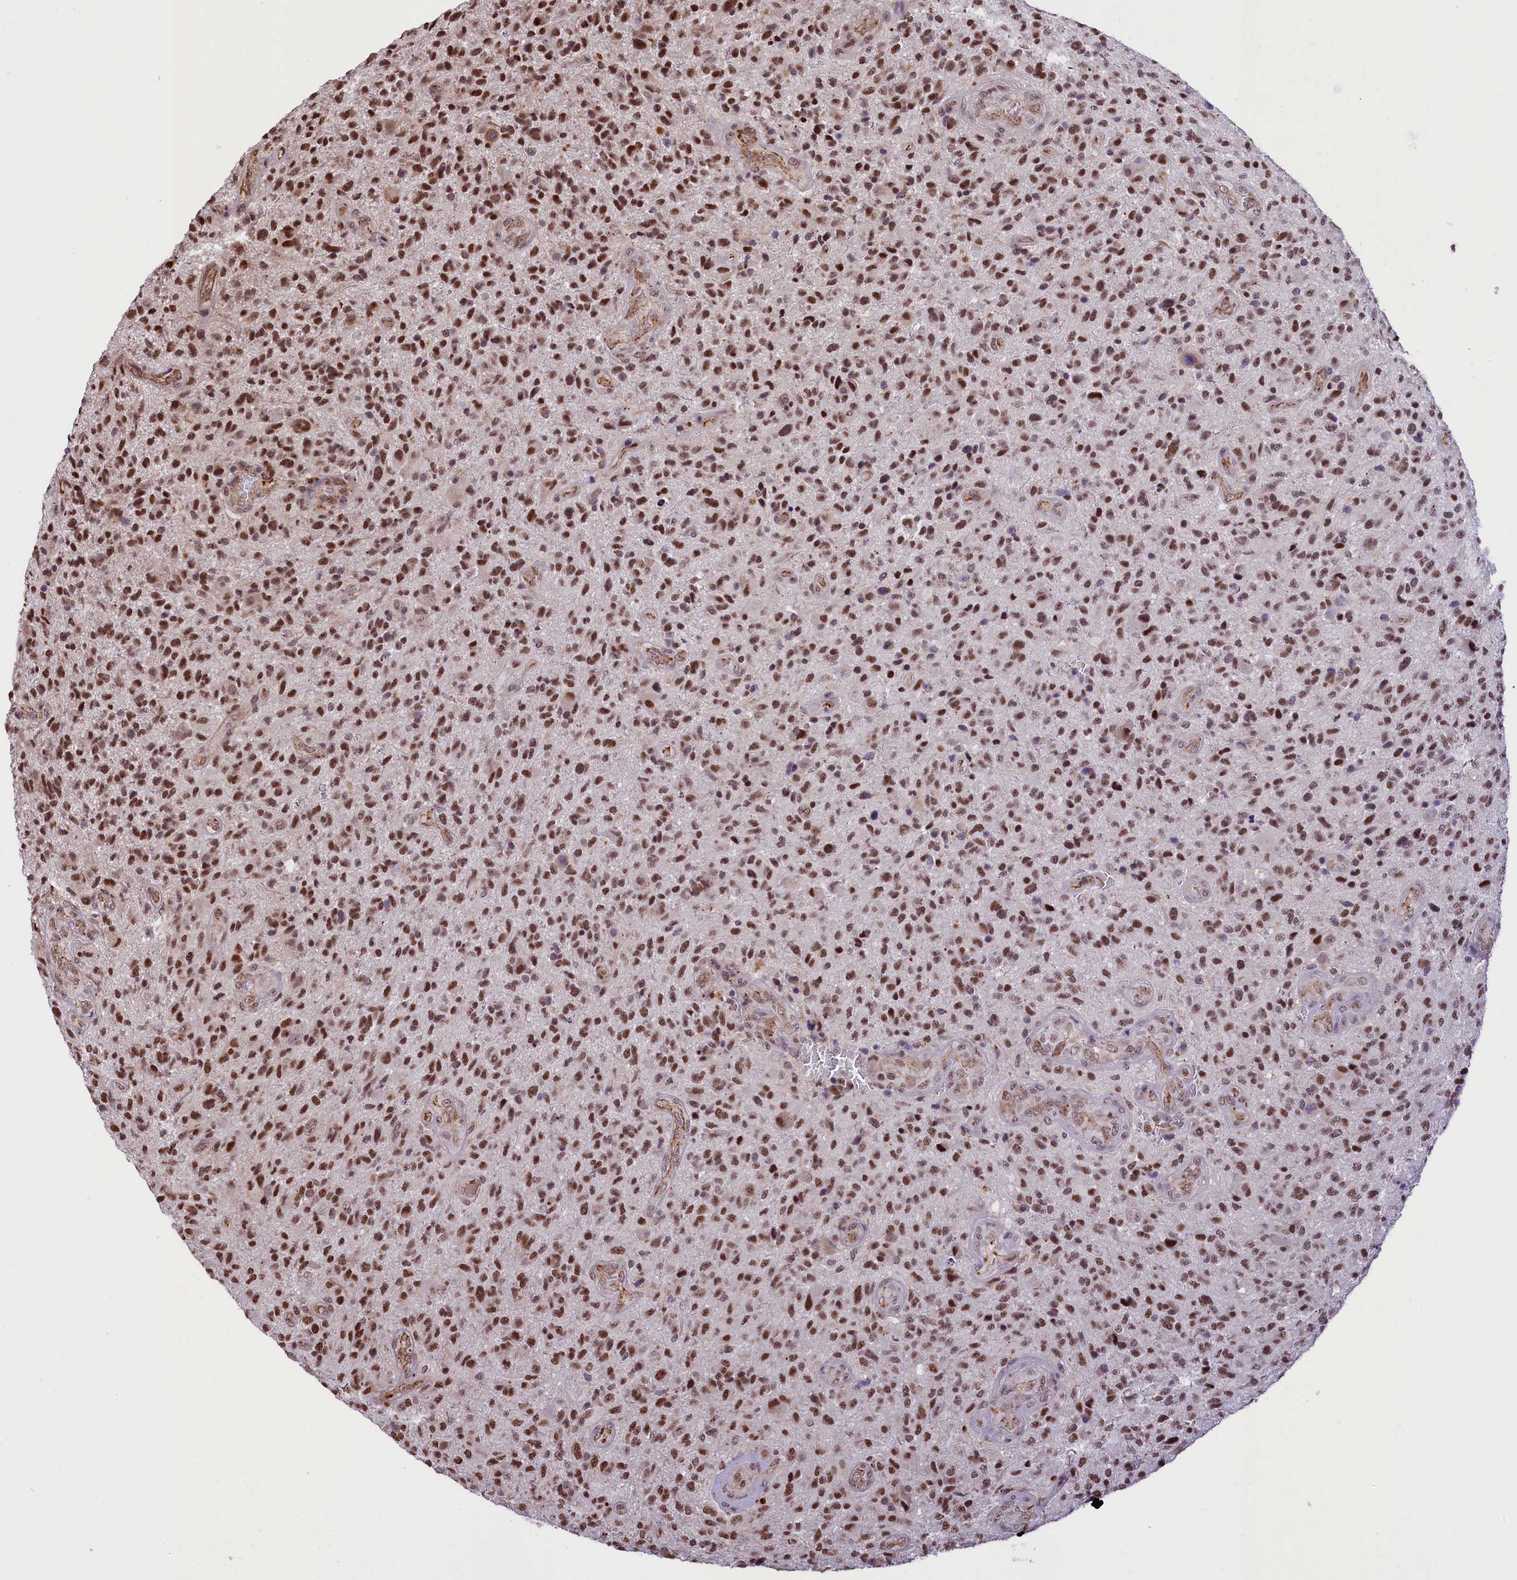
{"staining": {"intensity": "moderate", "quantity": ">75%", "location": "nuclear"}, "tissue": "glioma", "cell_type": "Tumor cells", "image_type": "cancer", "snomed": [{"axis": "morphology", "description": "Glioma, malignant, High grade"}, {"axis": "topography", "description": "Brain"}], "caption": "Protein analysis of glioma tissue shows moderate nuclear staining in about >75% of tumor cells. Ihc stains the protein in brown and the nuclei are stained blue.", "gene": "MRPL54", "patient": {"sex": "male", "age": 47}}